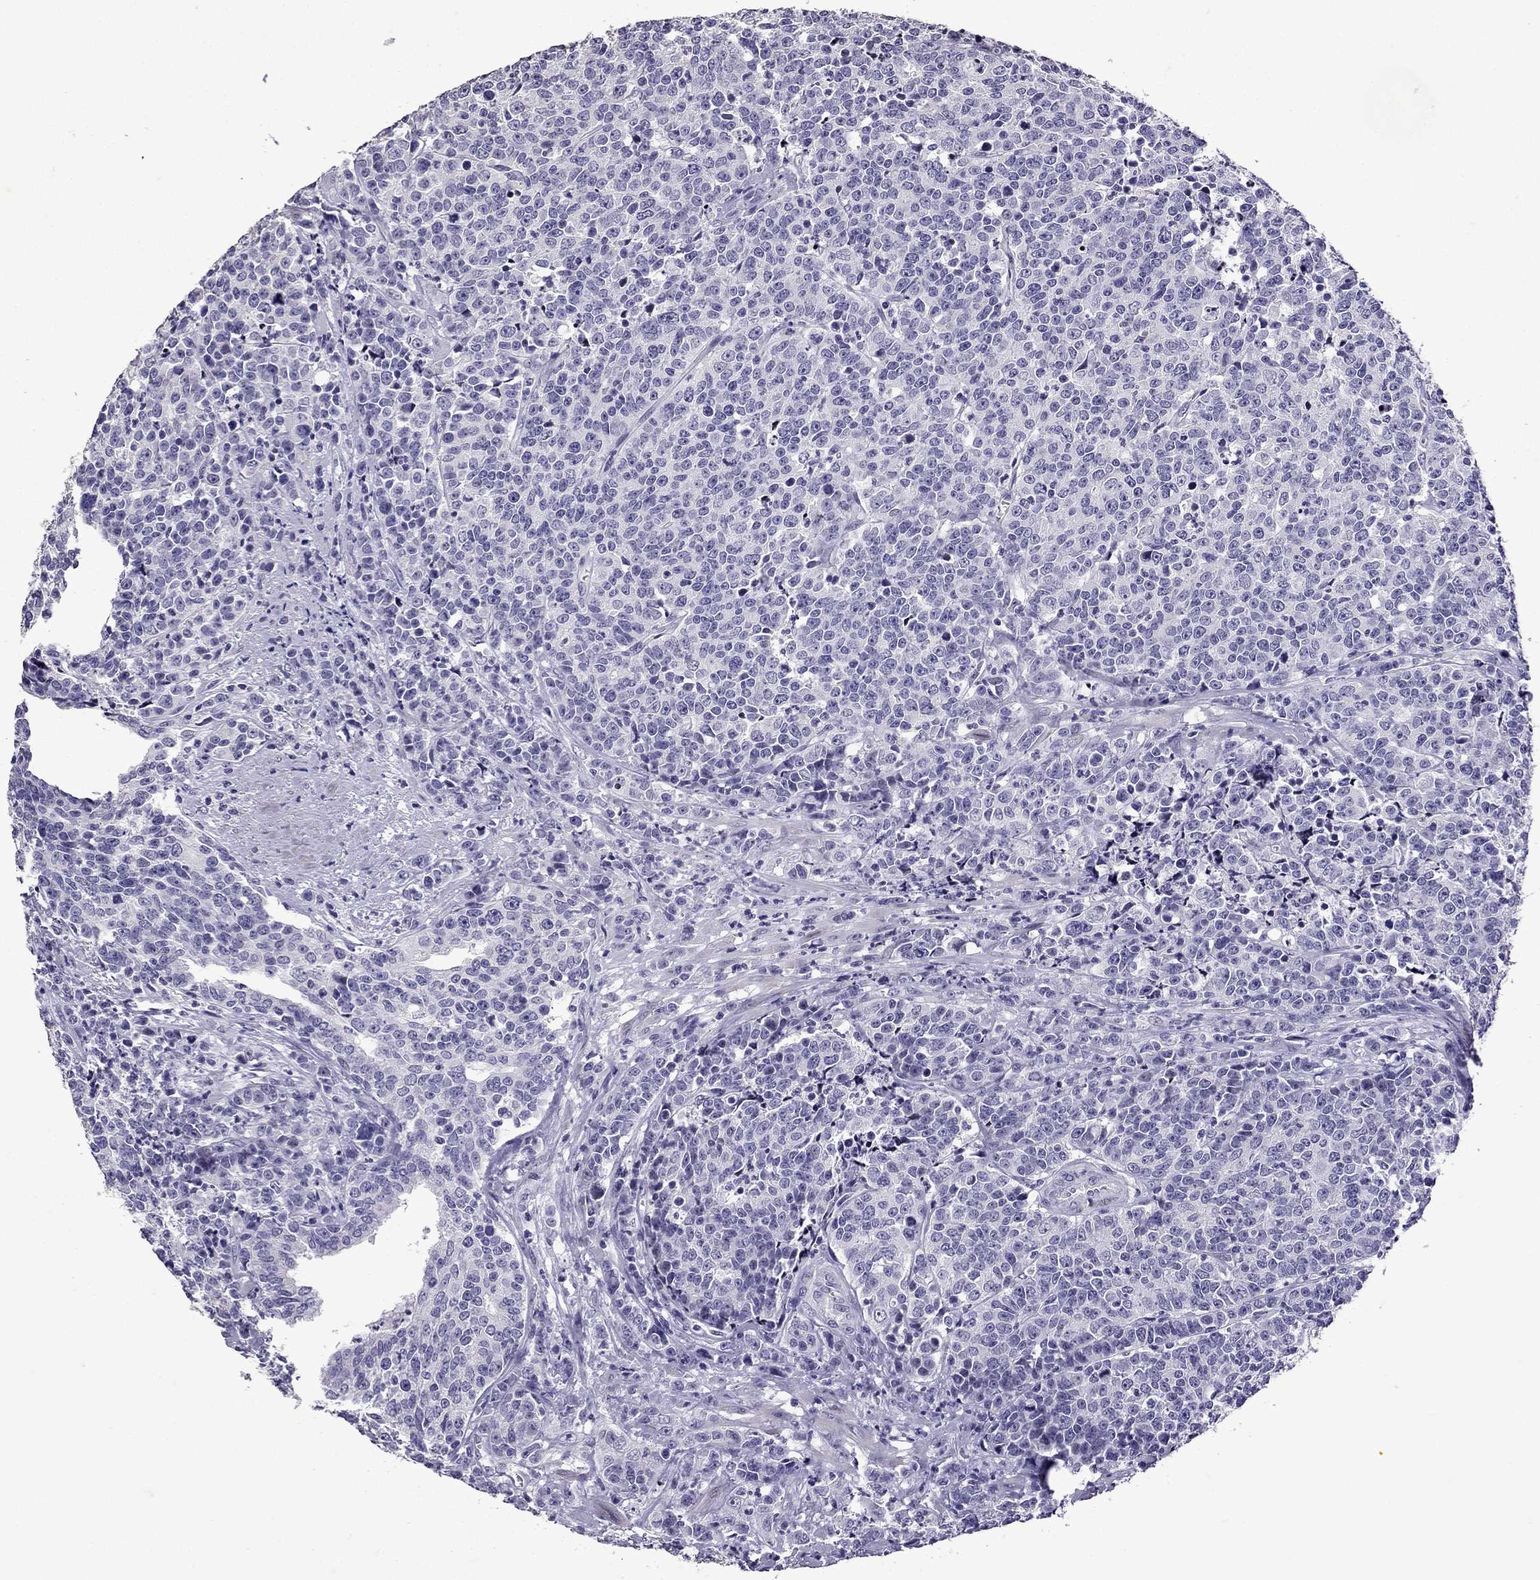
{"staining": {"intensity": "negative", "quantity": "none", "location": "none"}, "tissue": "prostate cancer", "cell_type": "Tumor cells", "image_type": "cancer", "snomed": [{"axis": "morphology", "description": "Adenocarcinoma, NOS"}, {"axis": "topography", "description": "Prostate"}], "caption": "DAB immunohistochemical staining of human prostate cancer reveals no significant expression in tumor cells.", "gene": "TTN", "patient": {"sex": "male", "age": 67}}